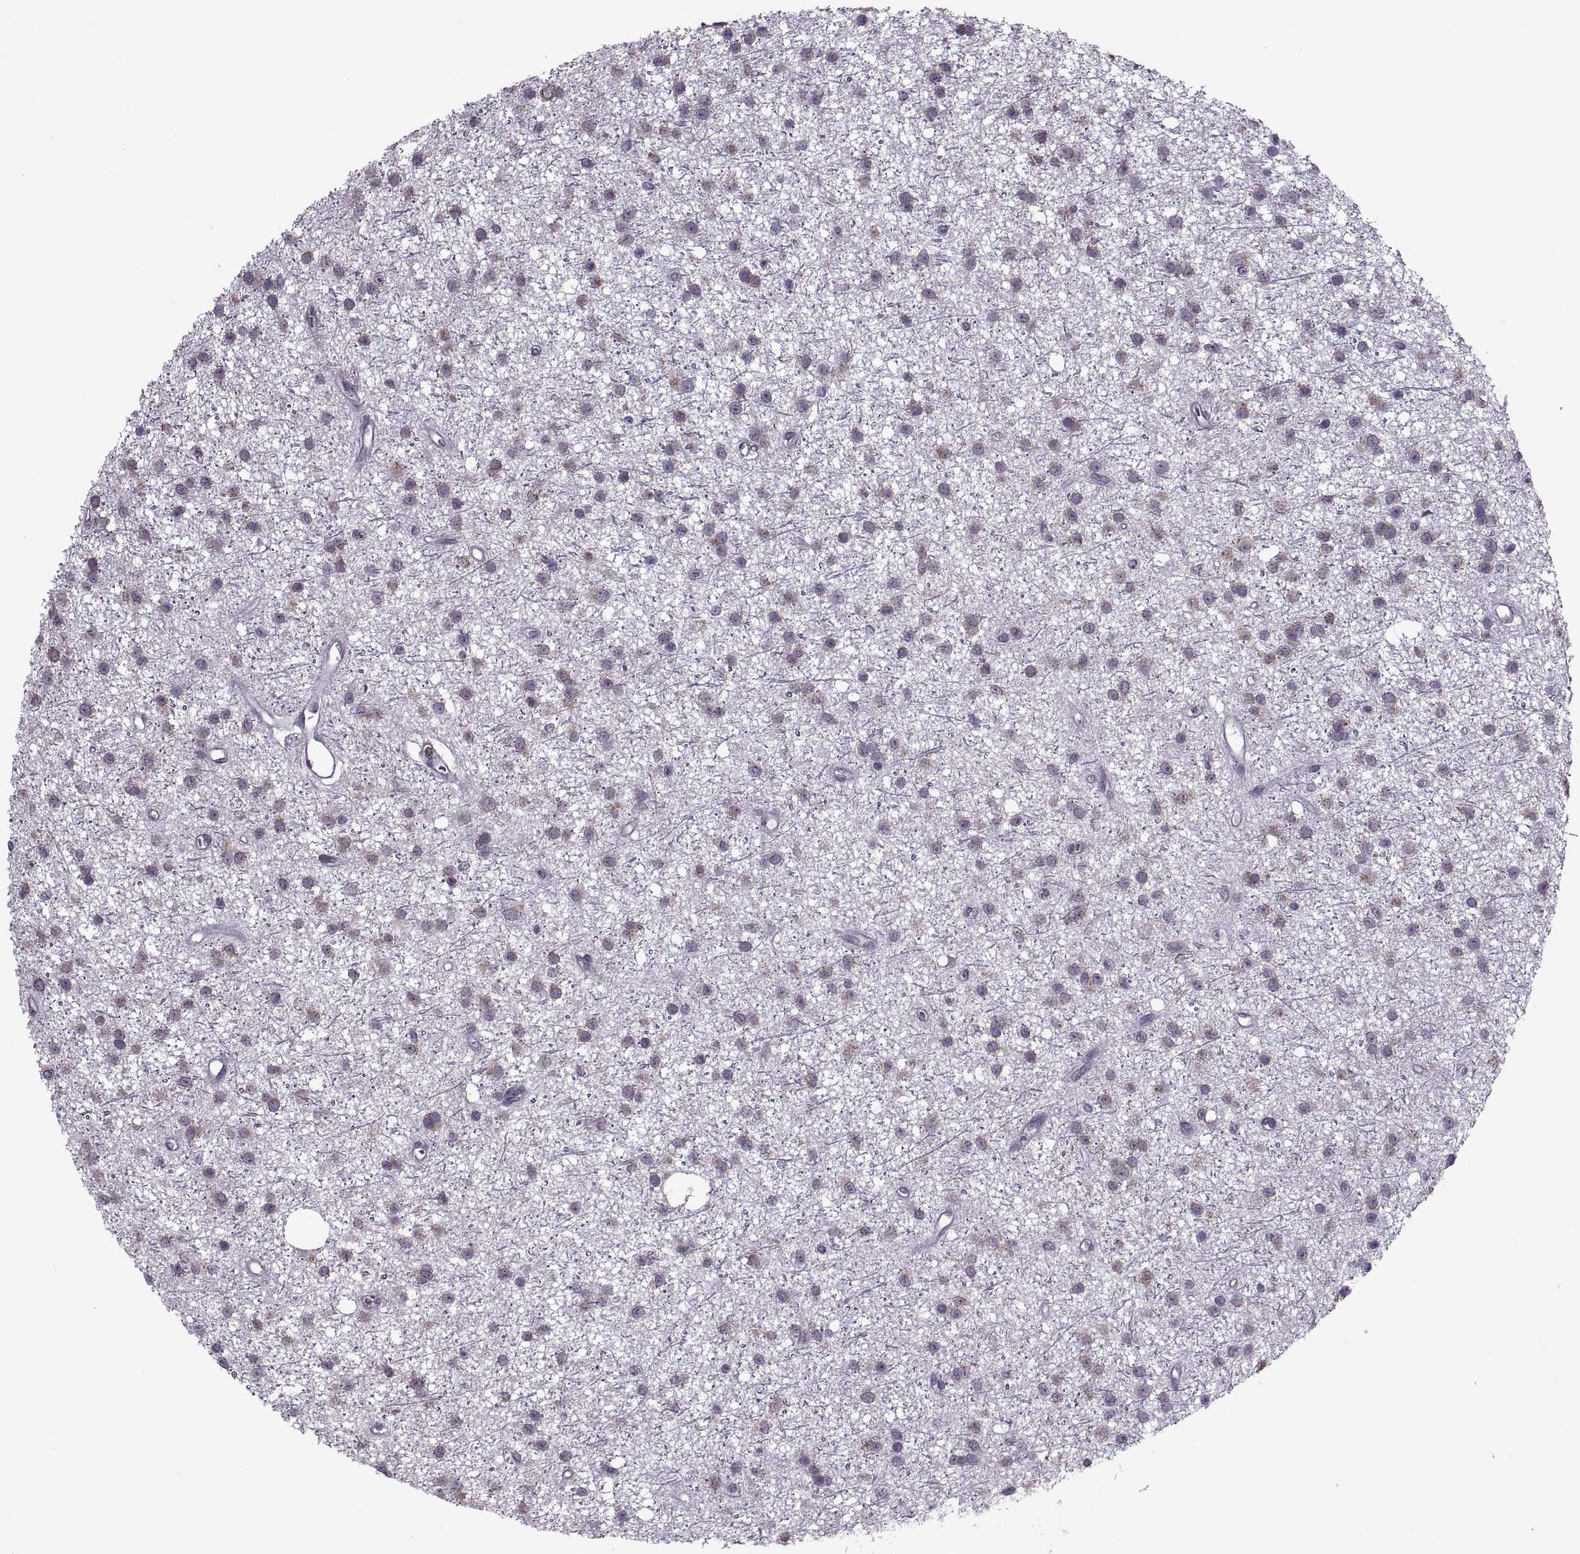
{"staining": {"intensity": "weak", "quantity": "25%-75%", "location": "cytoplasmic/membranous"}, "tissue": "glioma", "cell_type": "Tumor cells", "image_type": "cancer", "snomed": [{"axis": "morphology", "description": "Glioma, malignant, Low grade"}, {"axis": "topography", "description": "Brain"}], "caption": "A brown stain shows weak cytoplasmic/membranous positivity of a protein in malignant glioma (low-grade) tumor cells. Using DAB (brown) and hematoxylin (blue) stains, captured at high magnification using brightfield microscopy.", "gene": "PABPC1", "patient": {"sex": "male", "age": 27}}